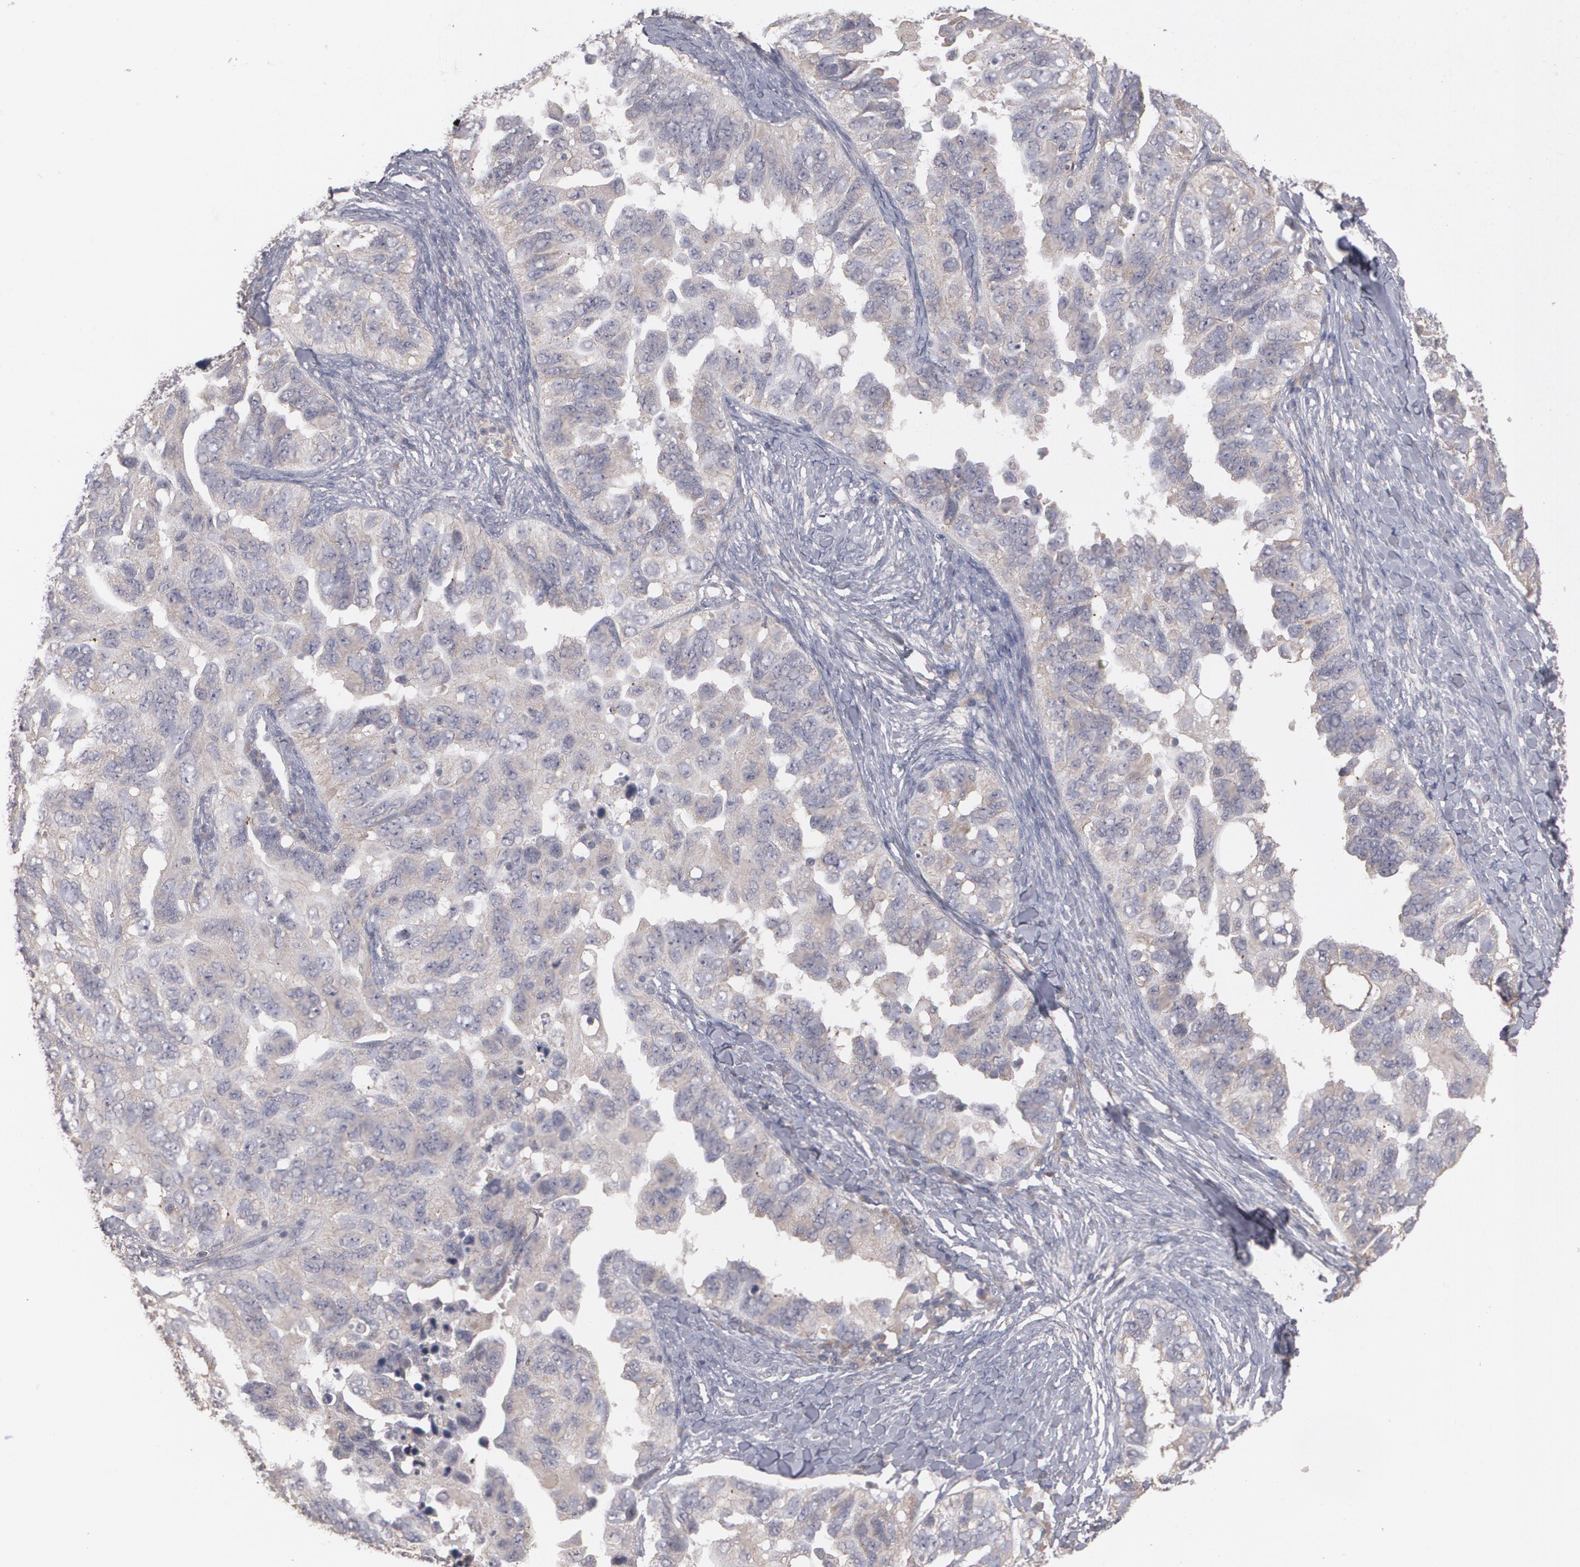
{"staining": {"intensity": "weak", "quantity": ">75%", "location": "cytoplasmic/membranous"}, "tissue": "ovarian cancer", "cell_type": "Tumor cells", "image_type": "cancer", "snomed": [{"axis": "morphology", "description": "Cystadenocarcinoma, serous, NOS"}, {"axis": "topography", "description": "Ovary"}], "caption": "An IHC micrograph of tumor tissue is shown. Protein staining in brown labels weak cytoplasmic/membranous positivity in ovarian cancer within tumor cells.", "gene": "ARF6", "patient": {"sex": "female", "age": 82}}